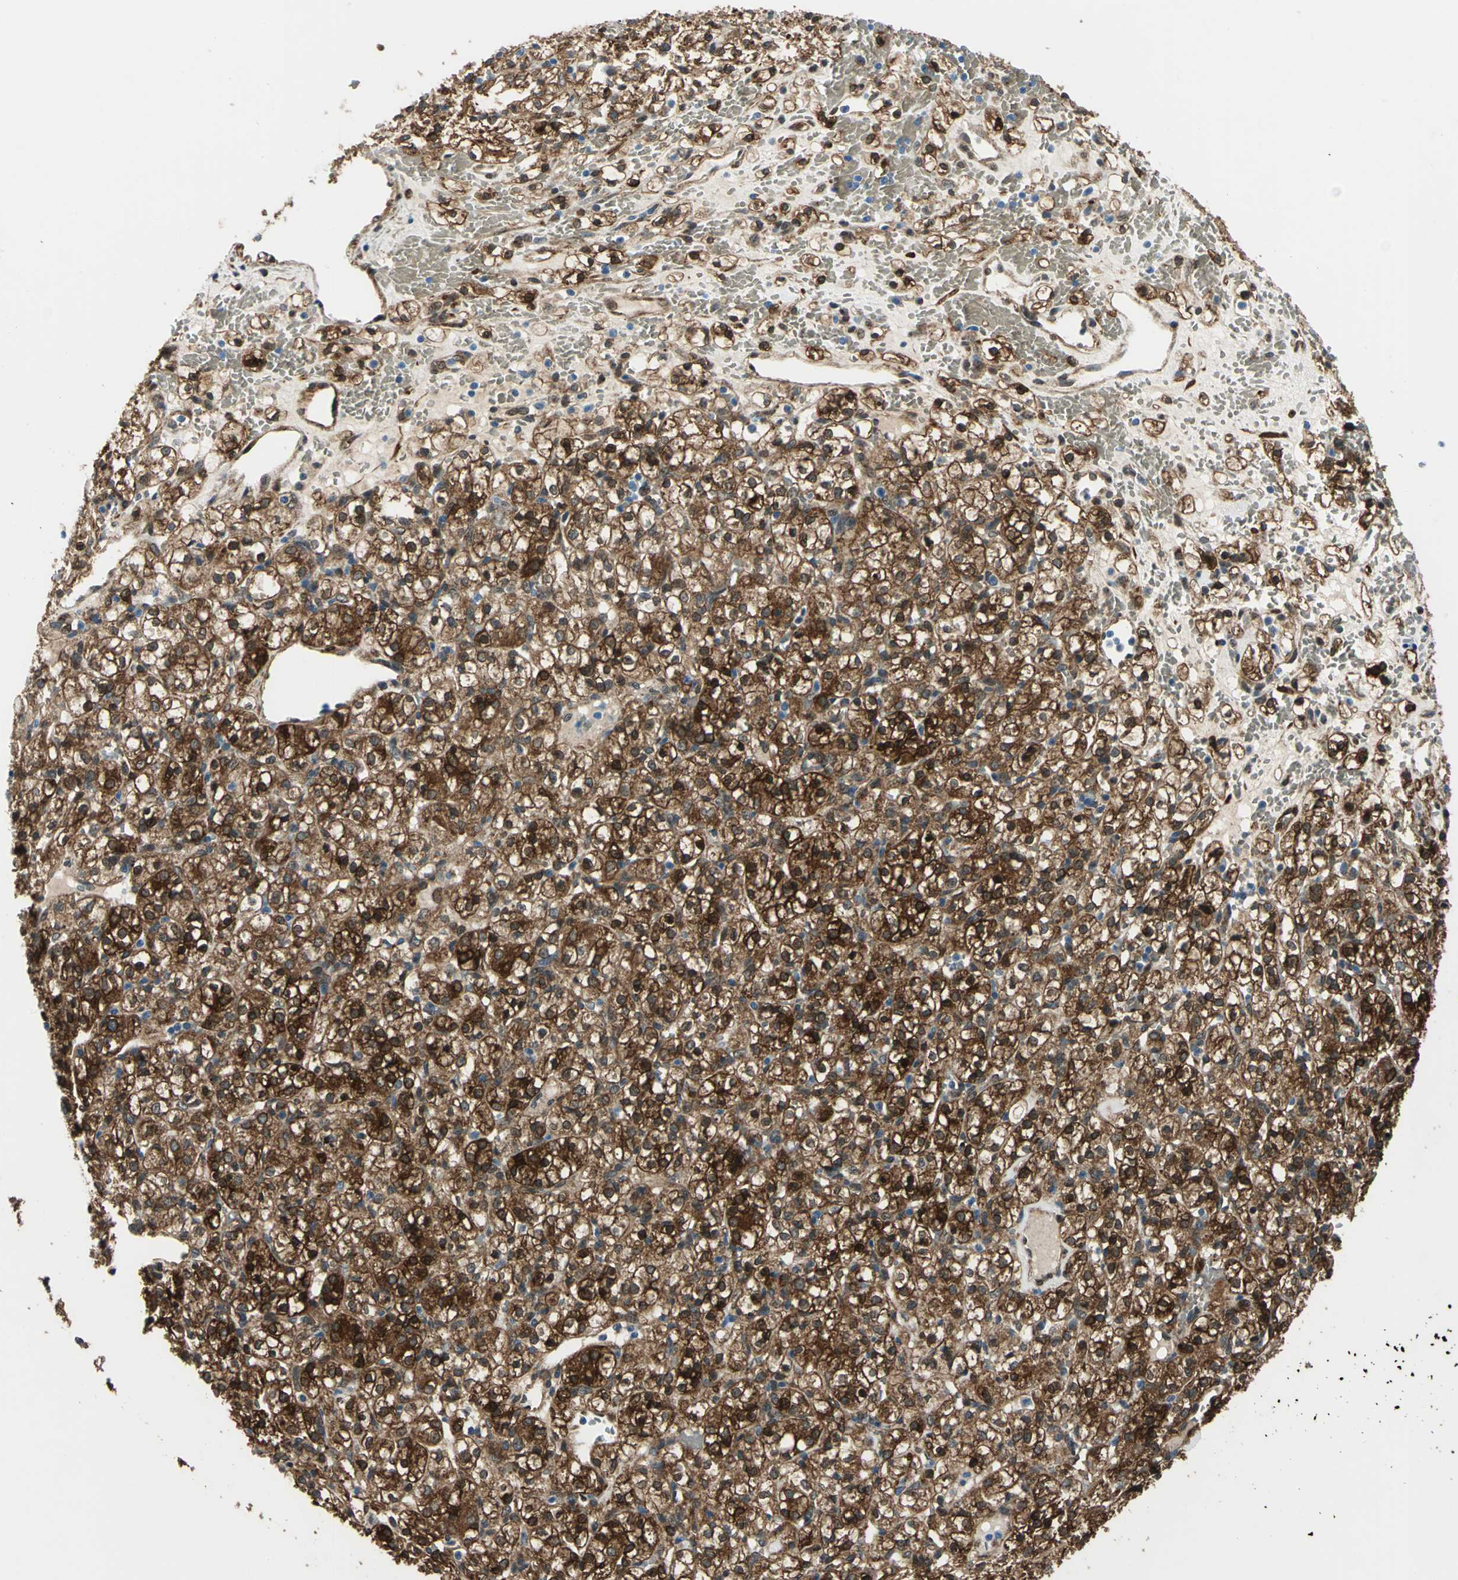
{"staining": {"intensity": "strong", "quantity": ">75%", "location": "cytoplasmic/membranous"}, "tissue": "renal cancer", "cell_type": "Tumor cells", "image_type": "cancer", "snomed": [{"axis": "morphology", "description": "Adenocarcinoma, NOS"}, {"axis": "topography", "description": "Kidney"}], "caption": "A photomicrograph showing strong cytoplasmic/membranous expression in about >75% of tumor cells in renal adenocarcinoma, as visualized by brown immunohistochemical staining.", "gene": "HSPB1", "patient": {"sex": "female", "age": 60}}